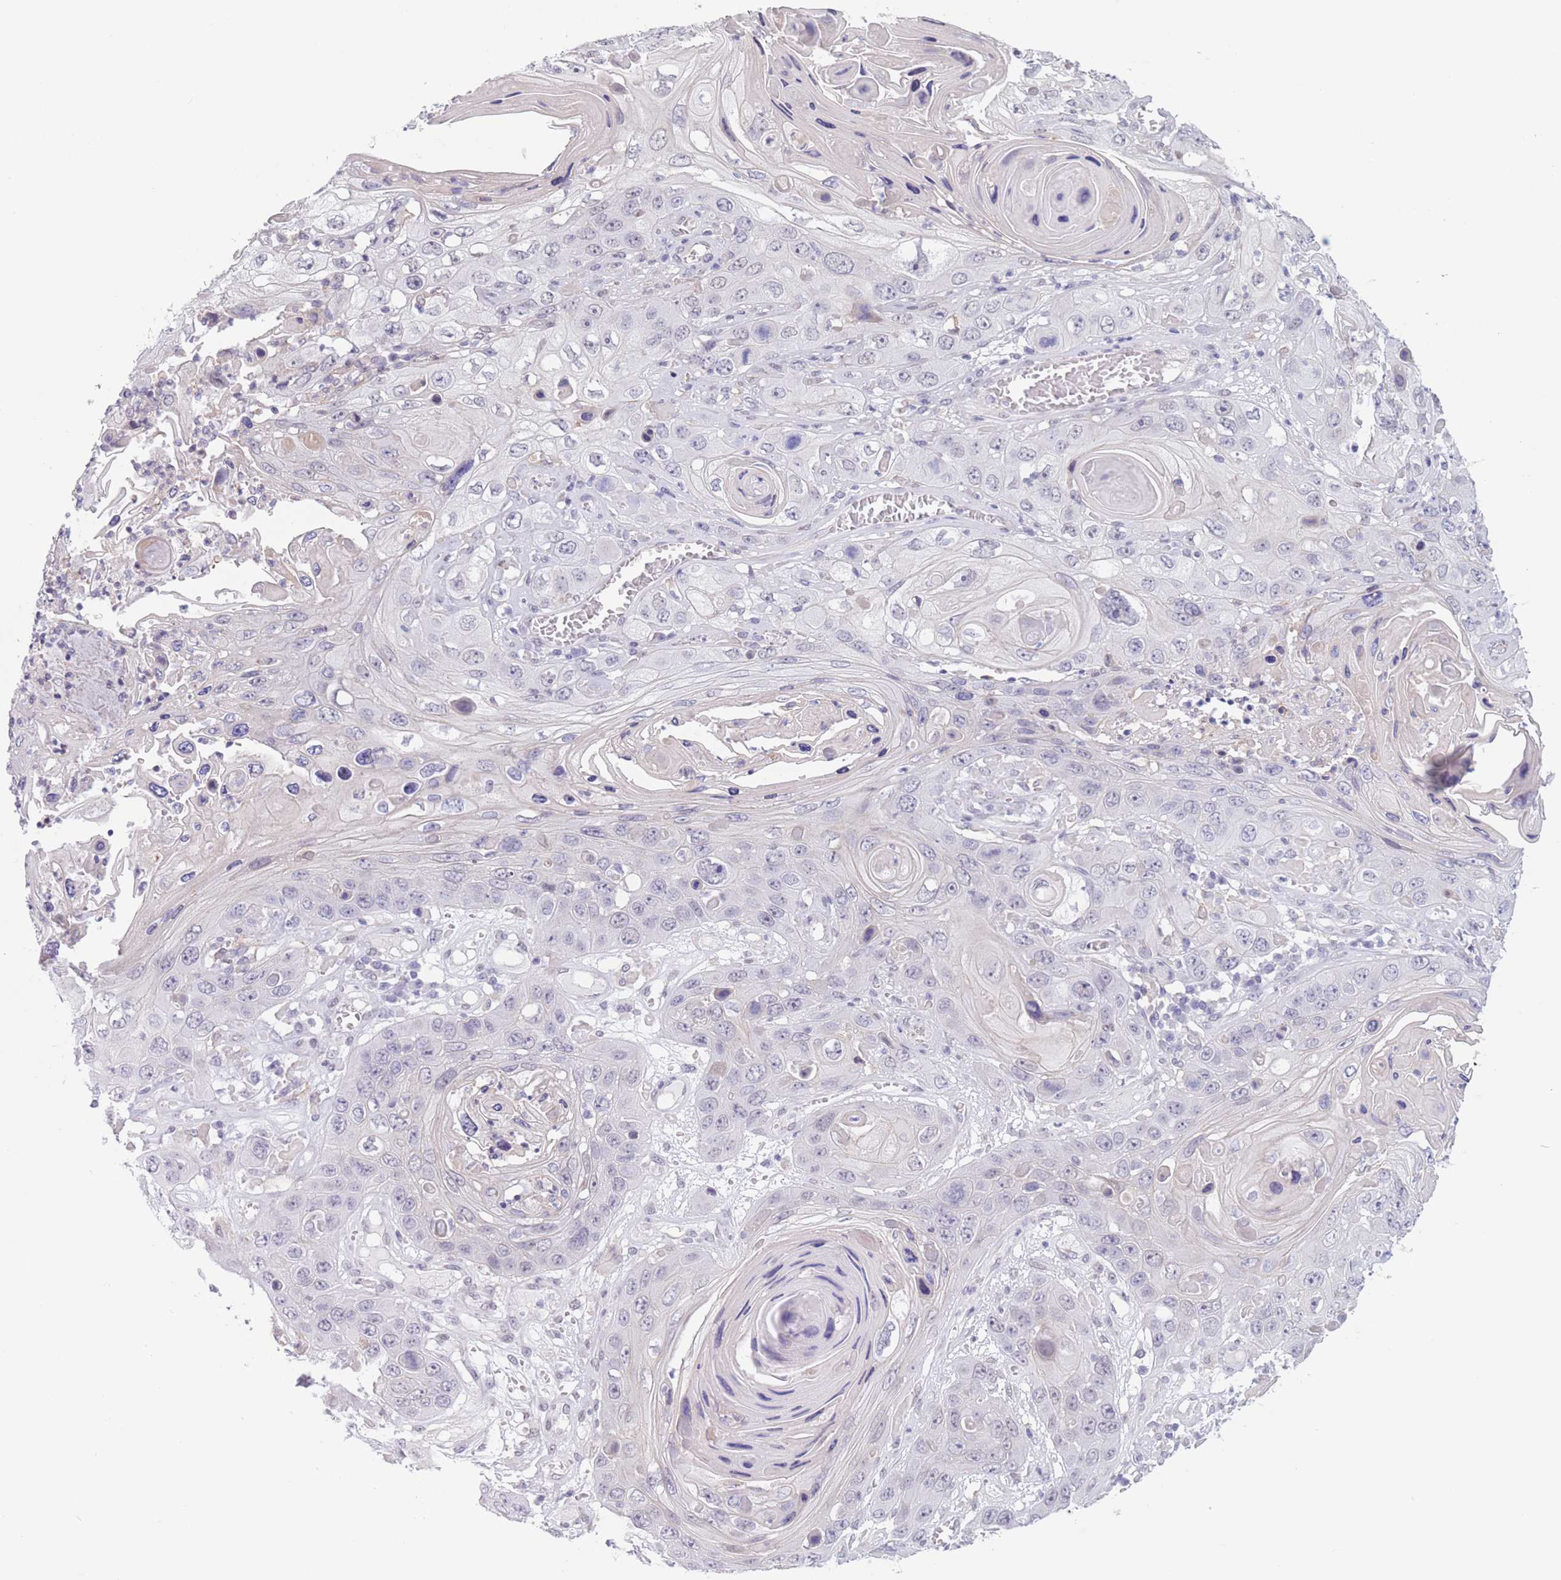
{"staining": {"intensity": "negative", "quantity": "none", "location": "none"}, "tissue": "skin cancer", "cell_type": "Tumor cells", "image_type": "cancer", "snomed": [{"axis": "morphology", "description": "Squamous cell carcinoma, NOS"}, {"axis": "topography", "description": "Skin"}], "caption": "An immunohistochemistry photomicrograph of skin cancer is shown. There is no staining in tumor cells of skin cancer. (DAB (3,3'-diaminobenzidine) immunohistochemistry visualized using brightfield microscopy, high magnification).", "gene": "PODXL", "patient": {"sex": "male", "age": 55}}